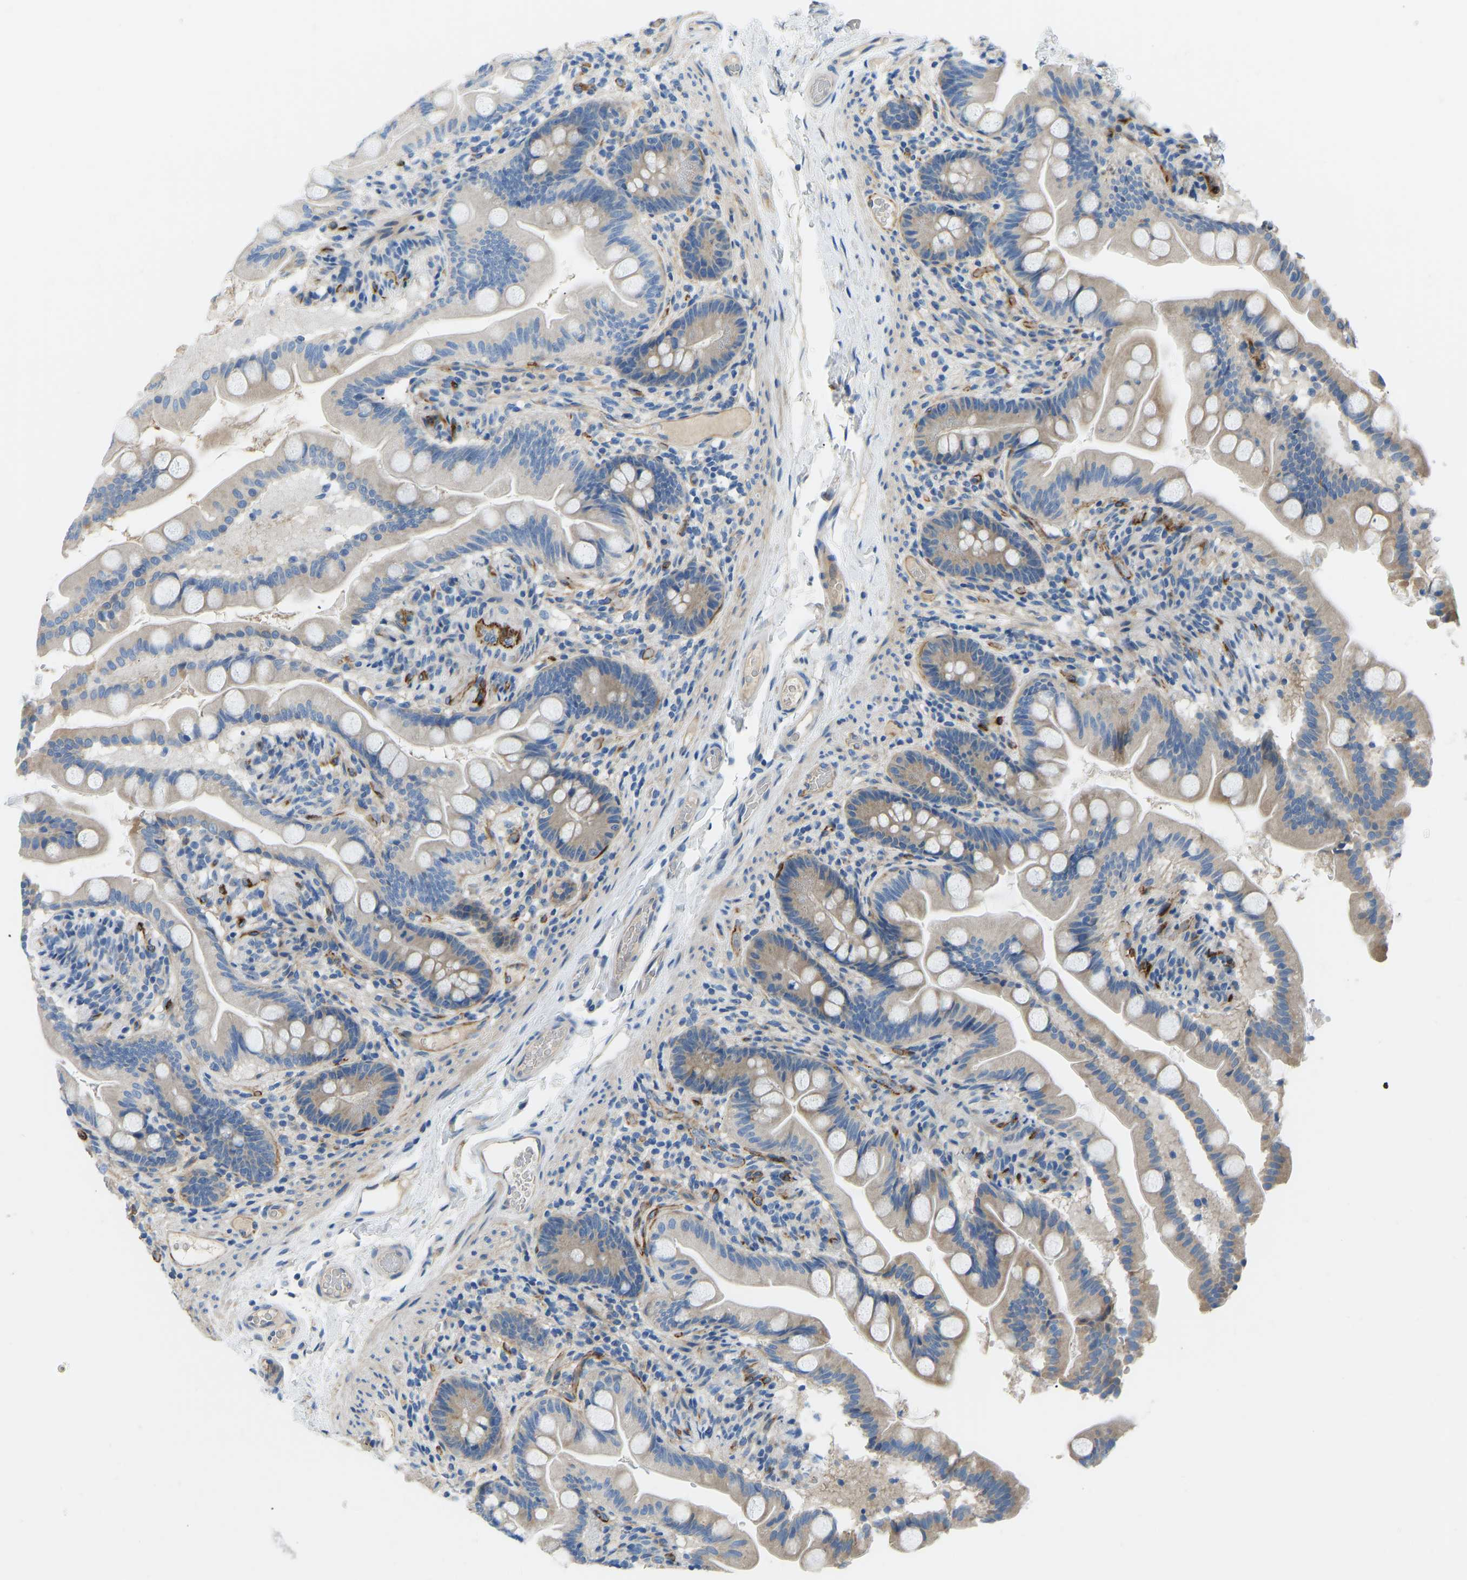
{"staining": {"intensity": "weak", "quantity": "25%-75%", "location": "cytoplasmic/membranous"}, "tissue": "small intestine", "cell_type": "Glandular cells", "image_type": "normal", "snomed": [{"axis": "morphology", "description": "Normal tissue, NOS"}, {"axis": "topography", "description": "Small intestine"}], "caption": "Immunohistochemical staining of benign small intestine demonstrates 25%-75% levels of weak cytoplasmic/membranous protein expression in approximately 25%-75% of glandular cells. The protein is stained brown, and the nuclei are stained in blue (DAB IHC with brightfield microscopy, high magnification).", "gene": "COL15A1", "patient": {"sex": "female", "age": 56}}